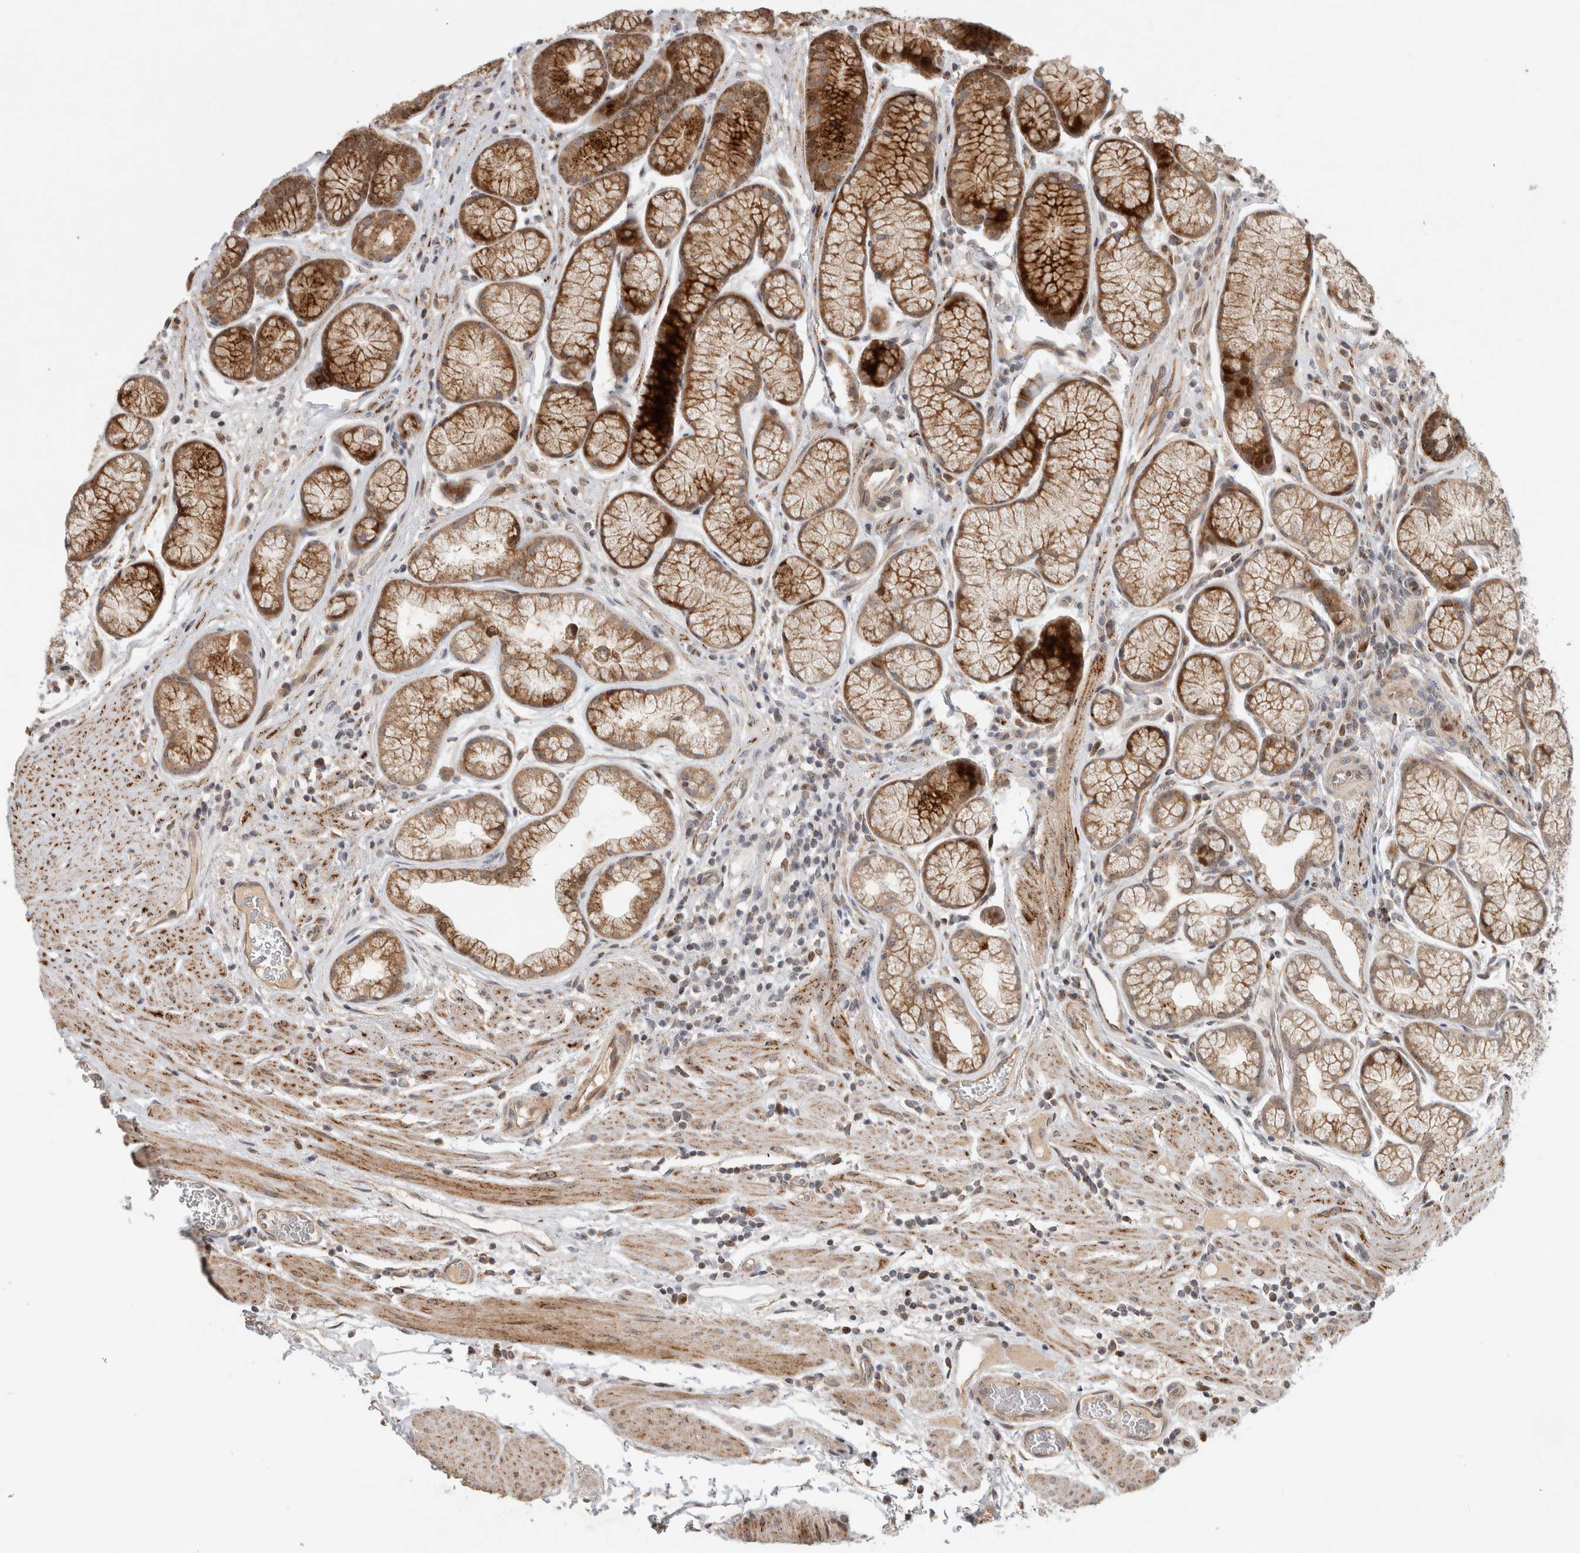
{"staining": {"intensity": "moderate", "quantity": "25%-75%", "location": "cytoplasmic/membranous,nuclear"}, "tissue": "stomach", "cell_type": "Glandular cells", "image_type": "normal", "snomed": [{"axis": "morphology", "description": "Normal tissue, NOS"}, {"axis": "topography", "description": "Stomach"}], "caption": "Immunohistochemical staining of unremarkable stomach shows medium levels of moderate cytoplasmic/membranous,nuclear positivity in approximately 25%-75% of glandular cells. (DAB (3,3'-diaminobenzidine) IHC, brown staining for protein, blue staining for nuclei).", "gene": "INSRR", "patient": {"sex": "male", "age": 42}}